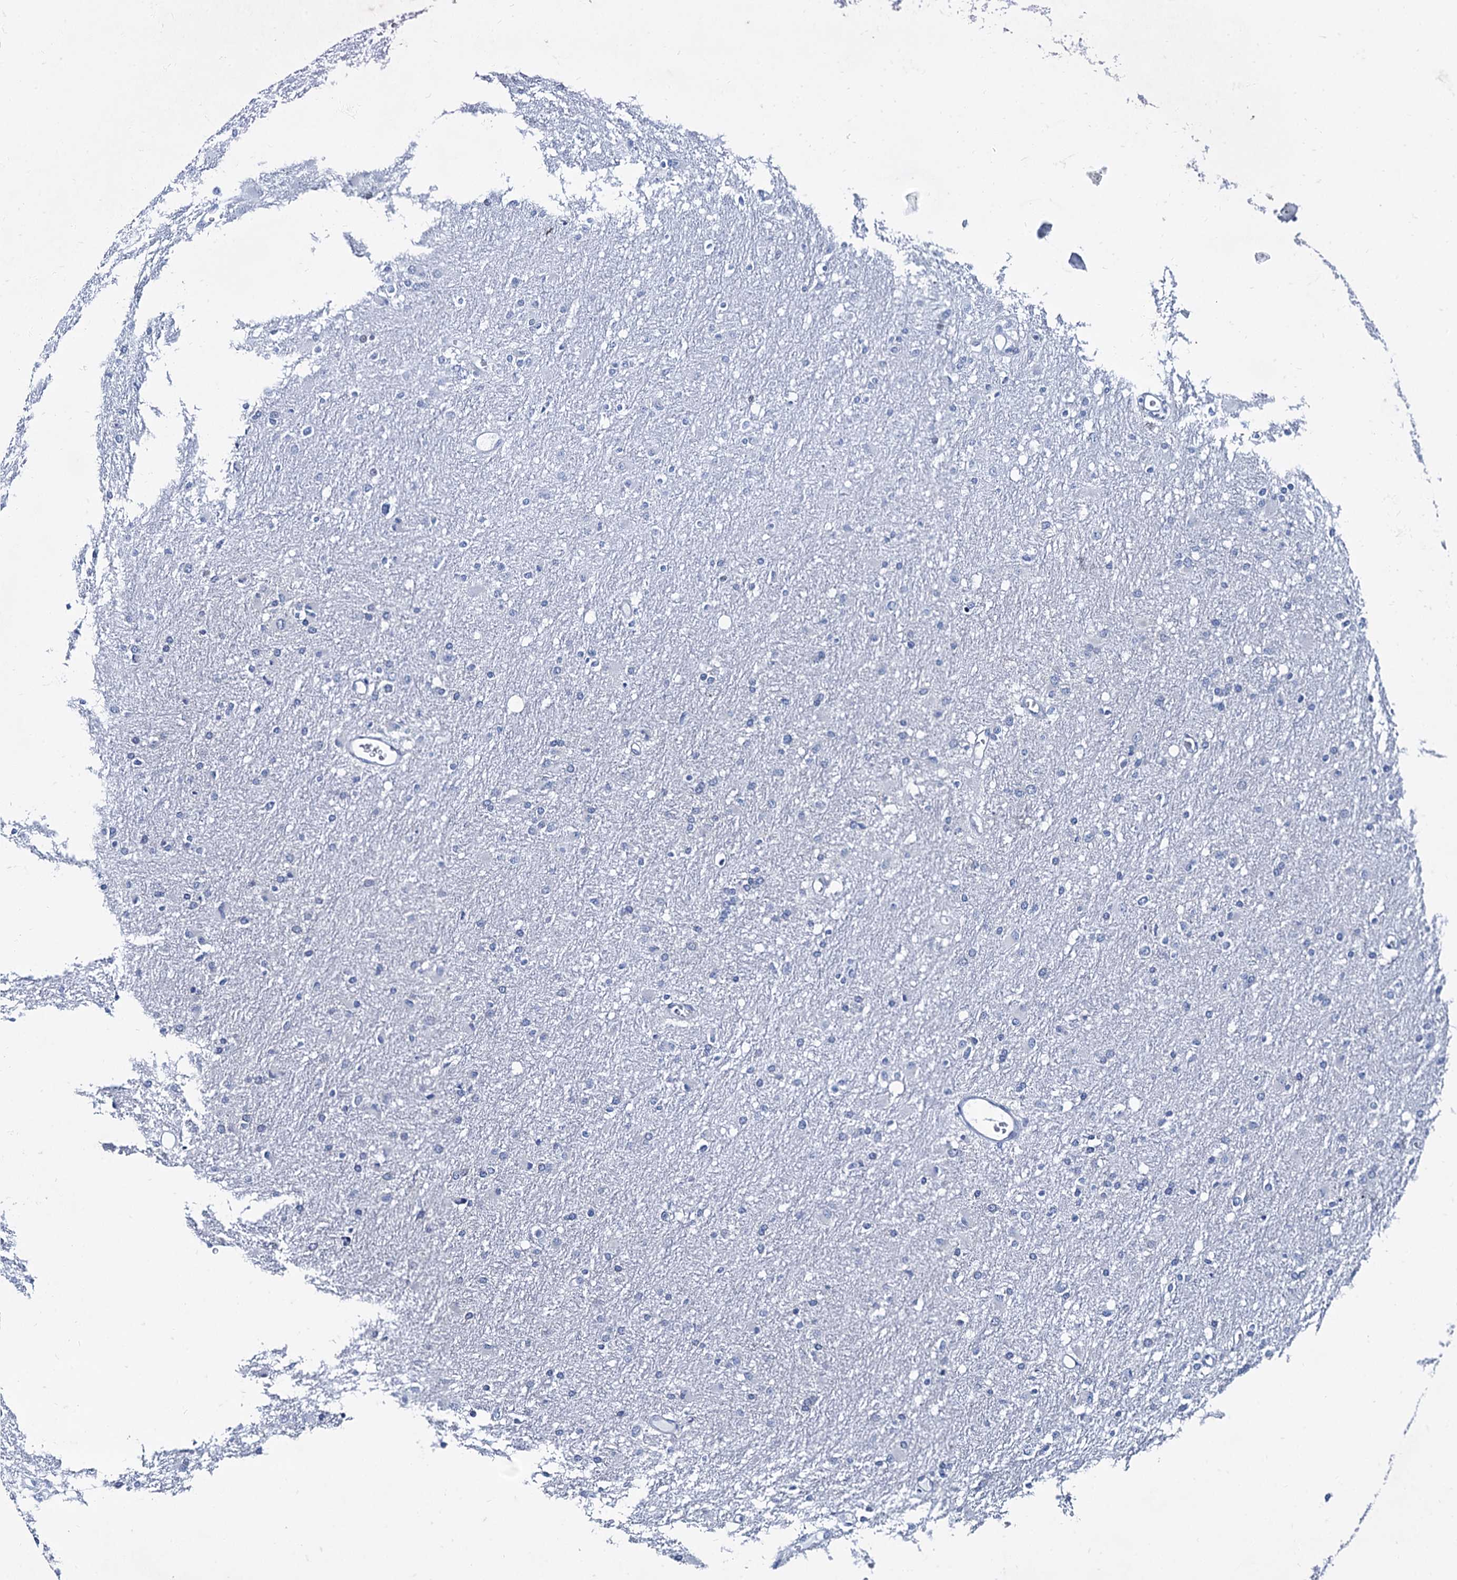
{"staining": {"intensity": "negative", "quantity": "none", "location": "none"}, "tissue": "glioma", "cell_type": "Tumor cells", "image_type": "cancer", "snomed": [{"axis": "morphology", "description": "Glioma, malignant, High grade"}, {"axis": "topography", "description": "Cerebral cortex"}], "caption": "High-grade glioma (malignant) was stained to show a protein in brown. There is no significant expression in tumor cells. The staining was performed using DAB to visualize the protein expression in brown, while the nuclei were stained in blue with hematoxylin (Magnification: 20x).", "gene": "FOXR2", "patient": {"sex": "female", "age": 36}}